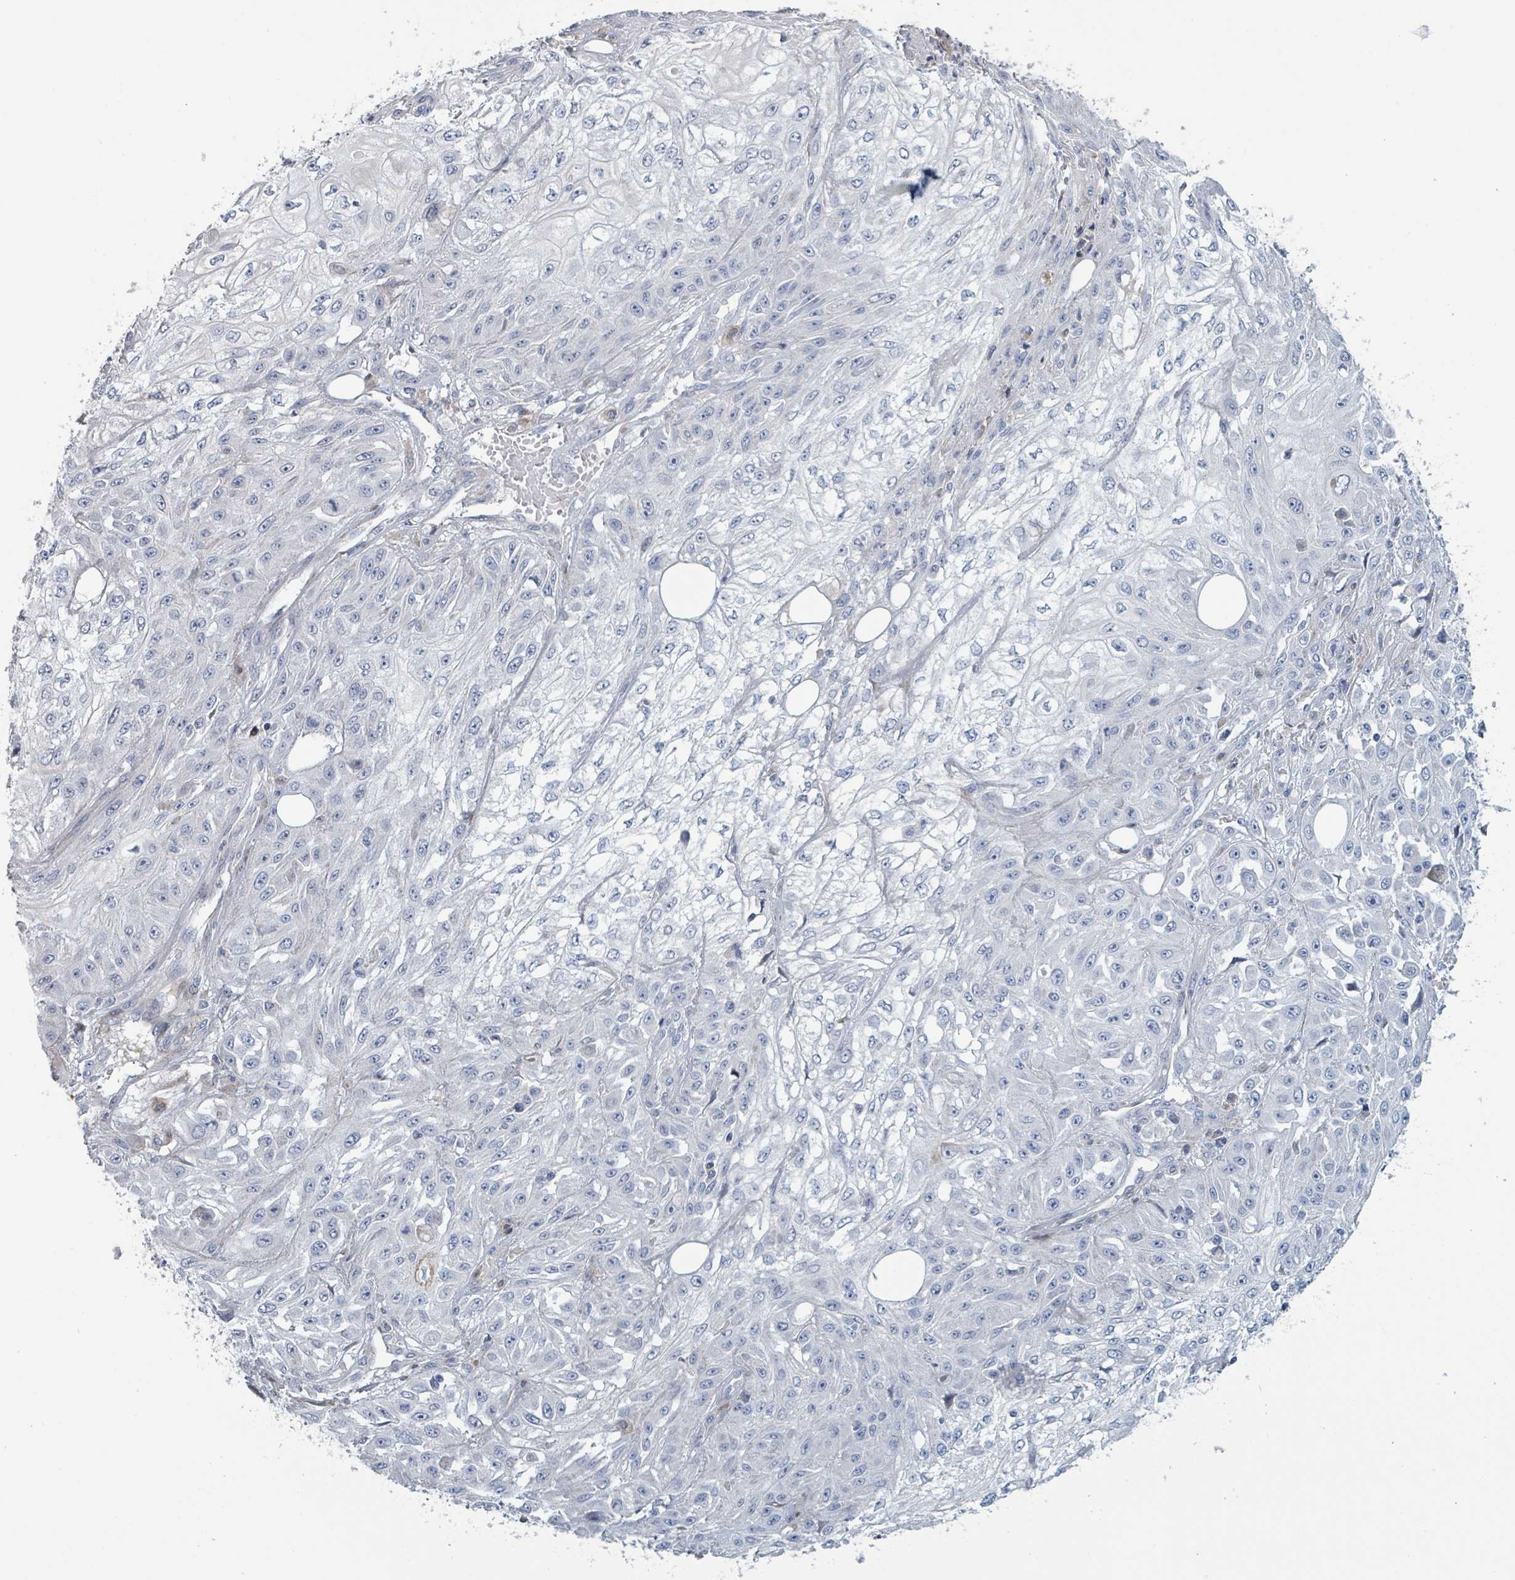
{"staining": {"intensity": "negative", "quantity": "none", "location": "none"}, "tissue": "skin cancer", "cell_type": "Tumor cells", "image_type": "cancer", "snomed": [{"axis": "morphology", "description": "Squamous cell carcinoma, NOS"}, {"axis": "morphology", "description": "Squamous cell carcinoma, metastatic, NOS"}, {"axis": "topography", "description": "Skin"}, {"axis": "topography", "description": "Lymph node"}], "caption": "Protein analysis of skin squamous cell carcinoma reveals no significant expression in tumor cells.", "gene": "RAB33B", "patient": {"sex": "male", "age": 75}}